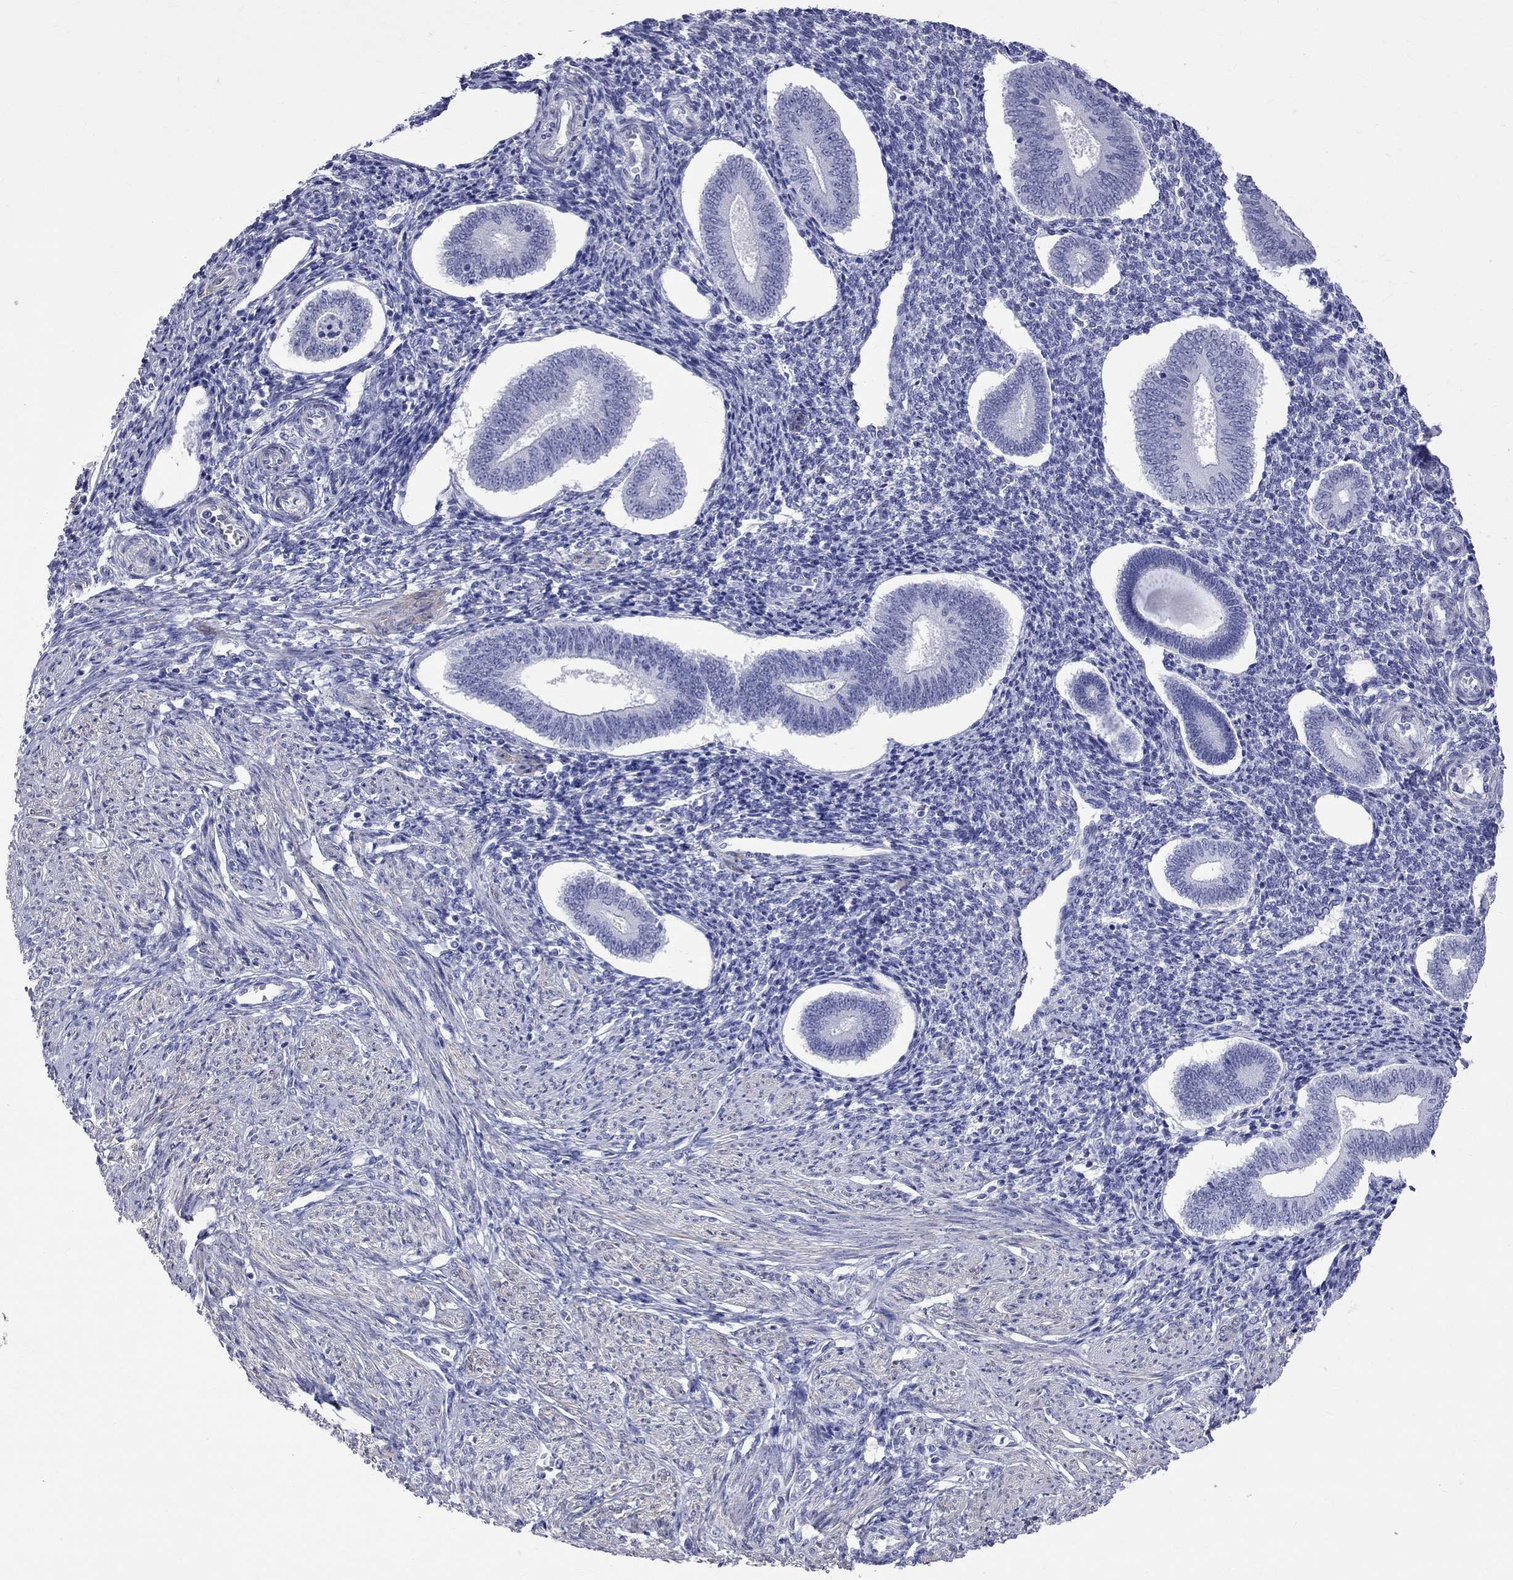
{"staining": {"intensity": "negative", "quantity": "none", "location": "none"}, "tissue": "endometrium", "cell_type": "Cells in endometrial stroma", "image_type": "normal", "snomed": [{"axis": "morphology", "description": "Normal tissue, NOS"}, {"axis": "topography", "description": "Endometrium"}], "caption": "Immunohistochemical staining of normal human endometrium reveals no significant staining in cells in endometrial stroma.", "gene": "BPIFB1", "patient": {"sex": "female", "age": 40}}